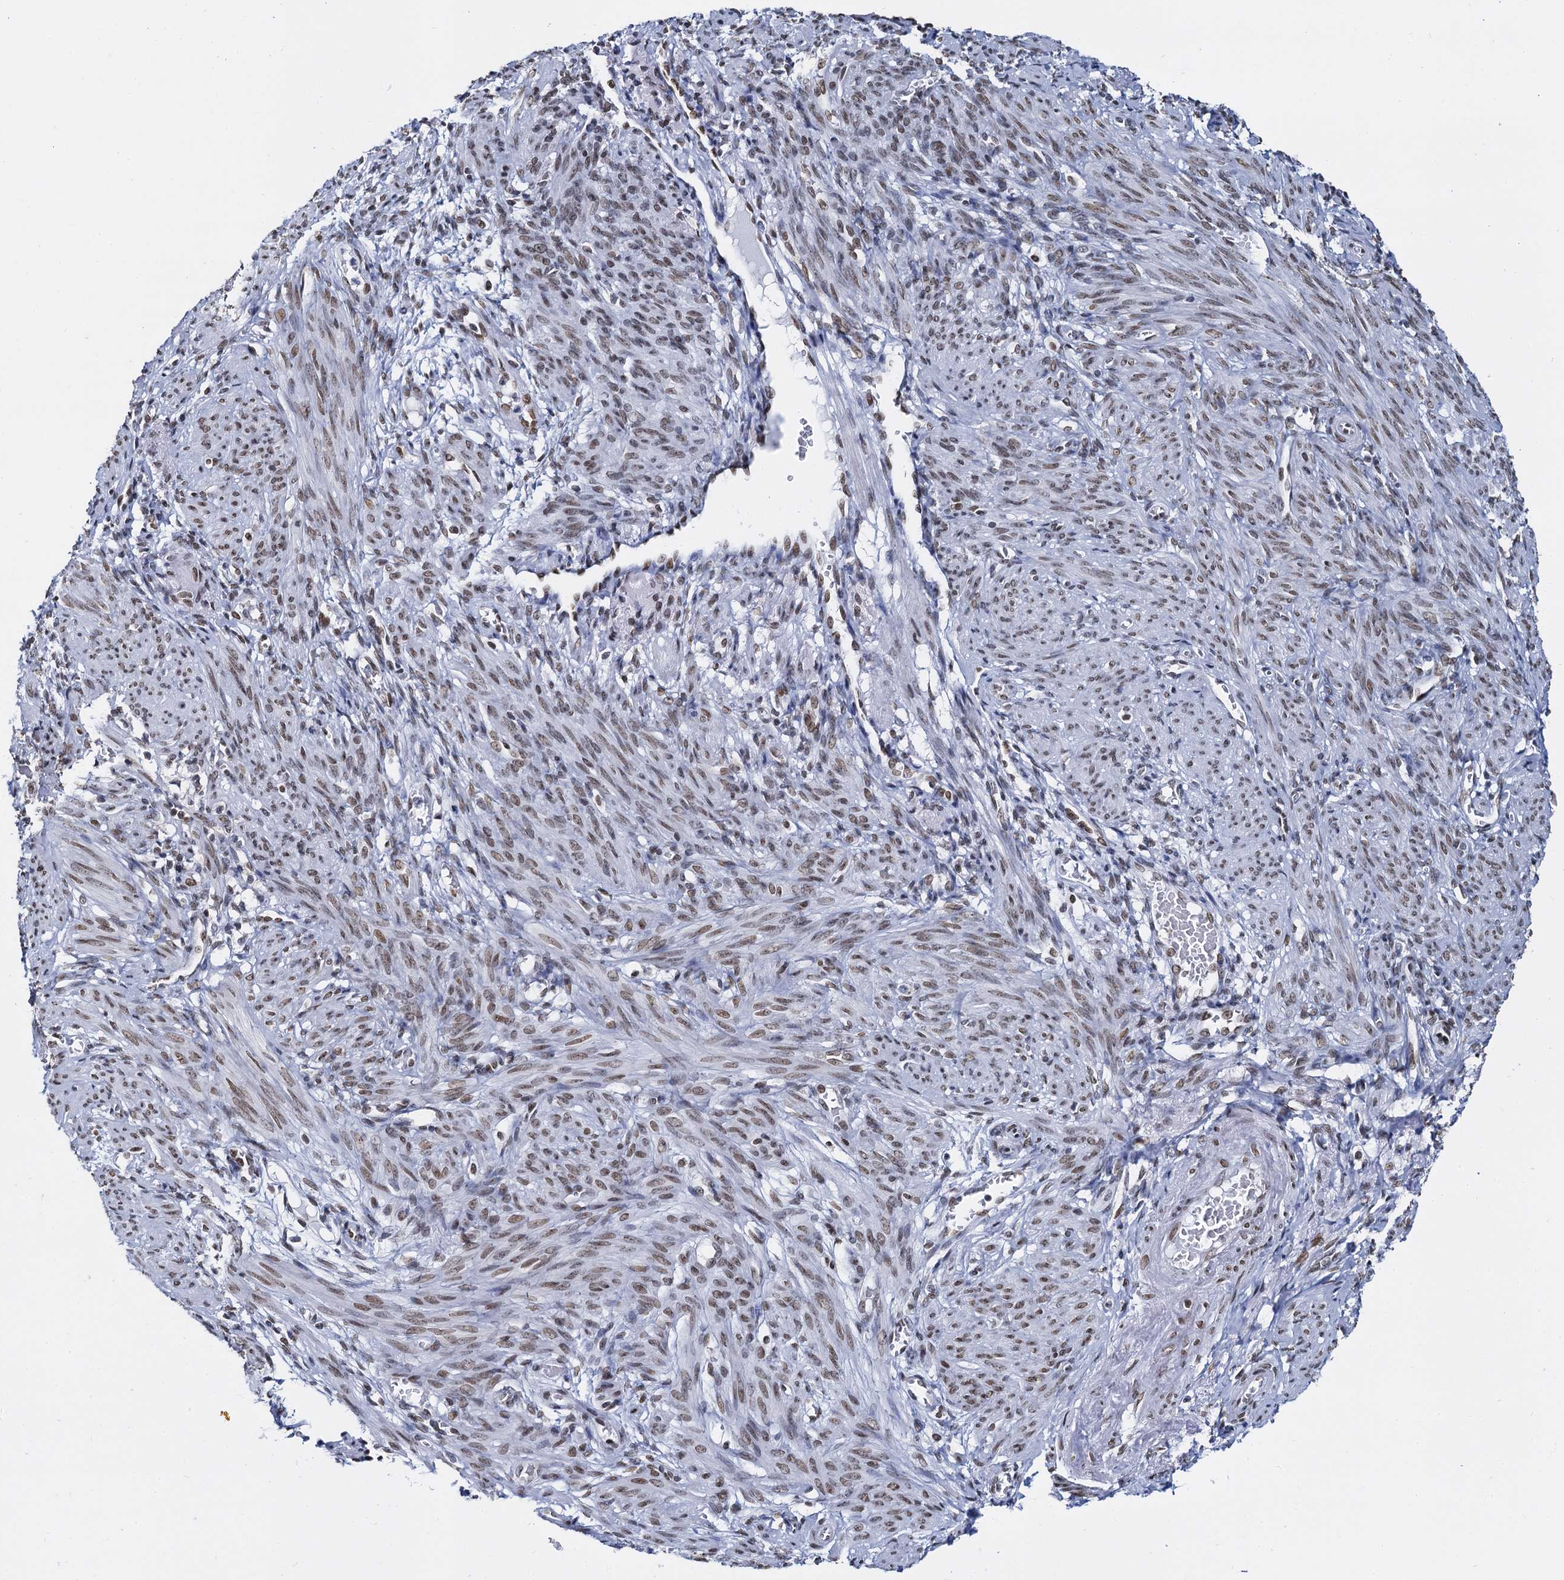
{"staining": {"intensity": "moderate", "quantity": "25%-75%", "location": "nuclear"}, "tissue": "smooth muscle", "cell_type": "Smooth muscle cells", "image_type": "normal", "snomed": [{"axis": "morphology", "description": "Normal tissue, NOS"}, {"axis": "topography", "description": "Smooth muscle"}], "caption": "Moderate nuclear staining for a protein is identified in approximately 25%-75% of smooth muscle cells of normal smooth muscle using IHC.", "gene": "CMAS", "patient": {"sex": "female", "age": 39}}